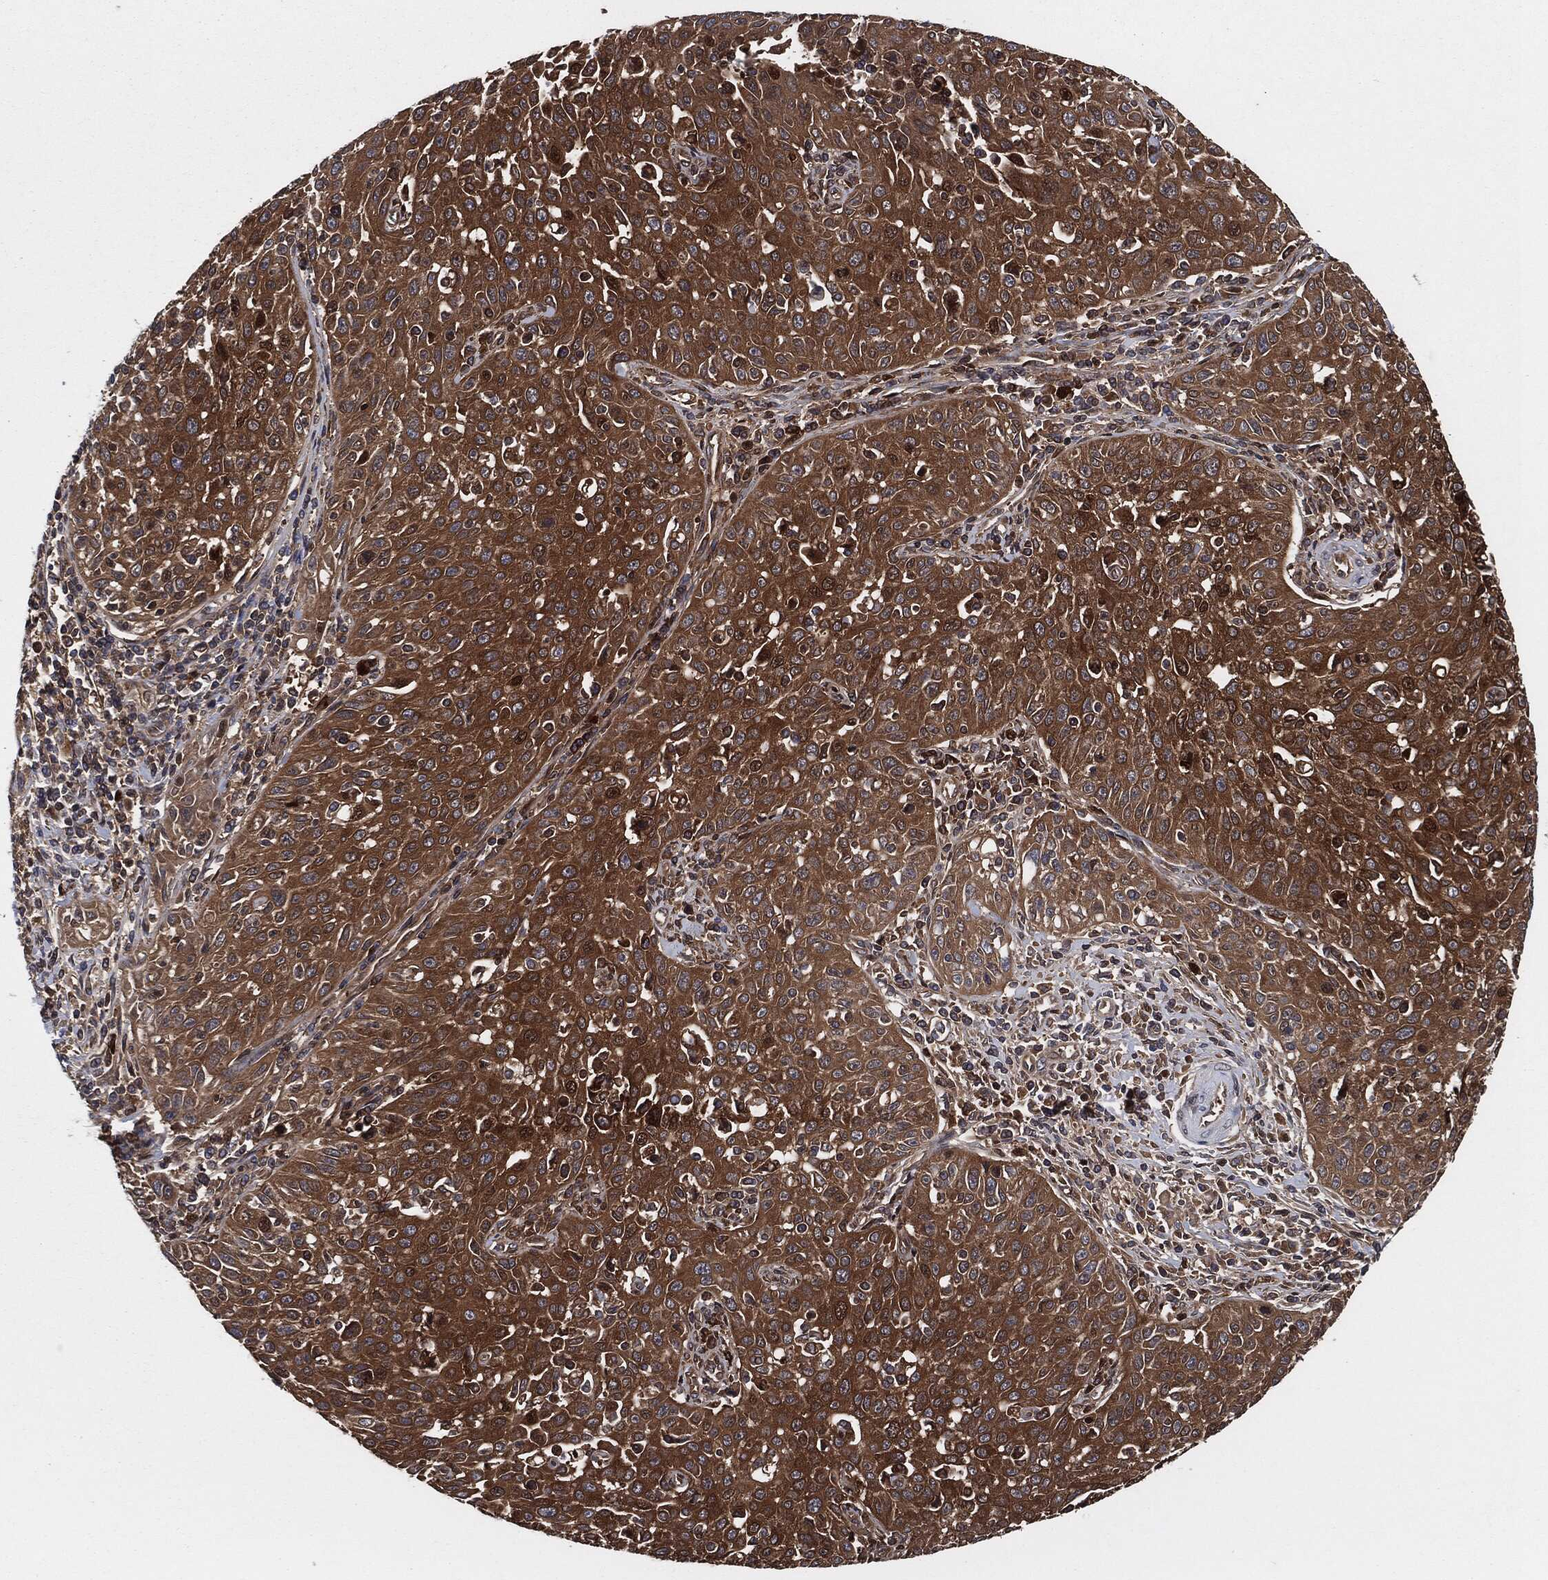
{"staining": {"intensity": "strong", "quantity": ">75%", "location": "cytoplasmic/membranous"}, "tissue": "cervical cancer", "cell_type": "Tumor cells", "image_type": "cancer", "snomed": [{"axis": "morphology", "description": "Squamous cell carcinoma, NOS"}, {"axis": "topography", "description": "Cervix"}], "caption": "This photomicrograph reveals IHC staining of cervical squamous cell carcinoma, with high strong cytoplasmic/membranous expression in approximately >75% of tumor cells.", "gene": "XPNPEP1", "patient": {"sex": "female", "age": 26}}